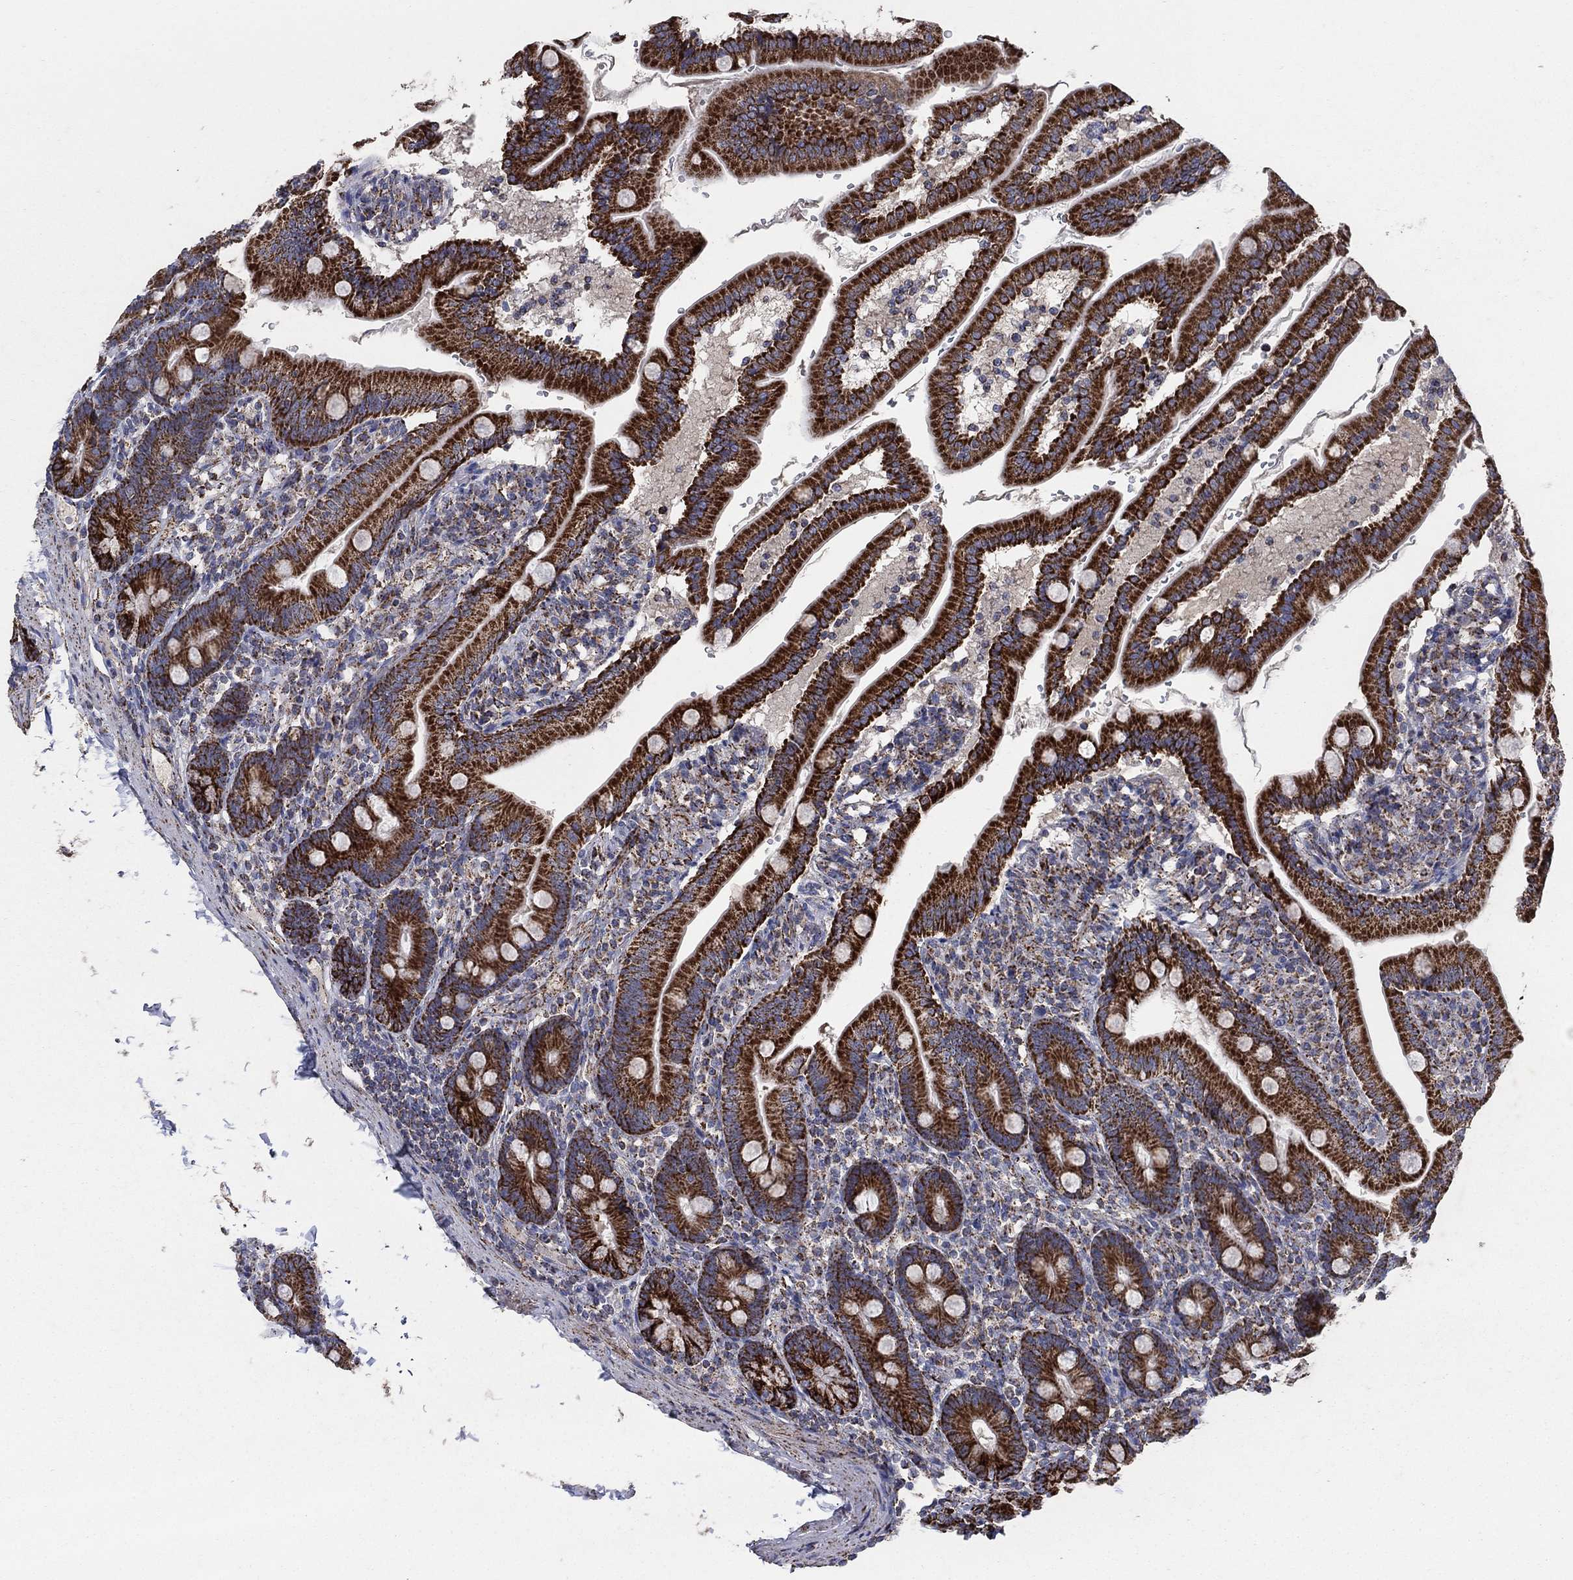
{"staining": {"intensity": "strong", "quantity": ">75%", "location": "cytoplasmic/membranous"}, "tissue": "duodenum", "cell_type": "Glandular cells", "image_type": "normal", "snomed": [{"axis": "morphology", "description": "Normal tissue, NOS"}, {"axis": "topography", "description": "Duodenum"}], "caption": "Duodenum stained with IHC exhibits strong cytoplasmic/membranous staining in approximately >75% of glandular cells.", "gene": "PNPLA2", "patient": {"sex": "female", "age": 67}}